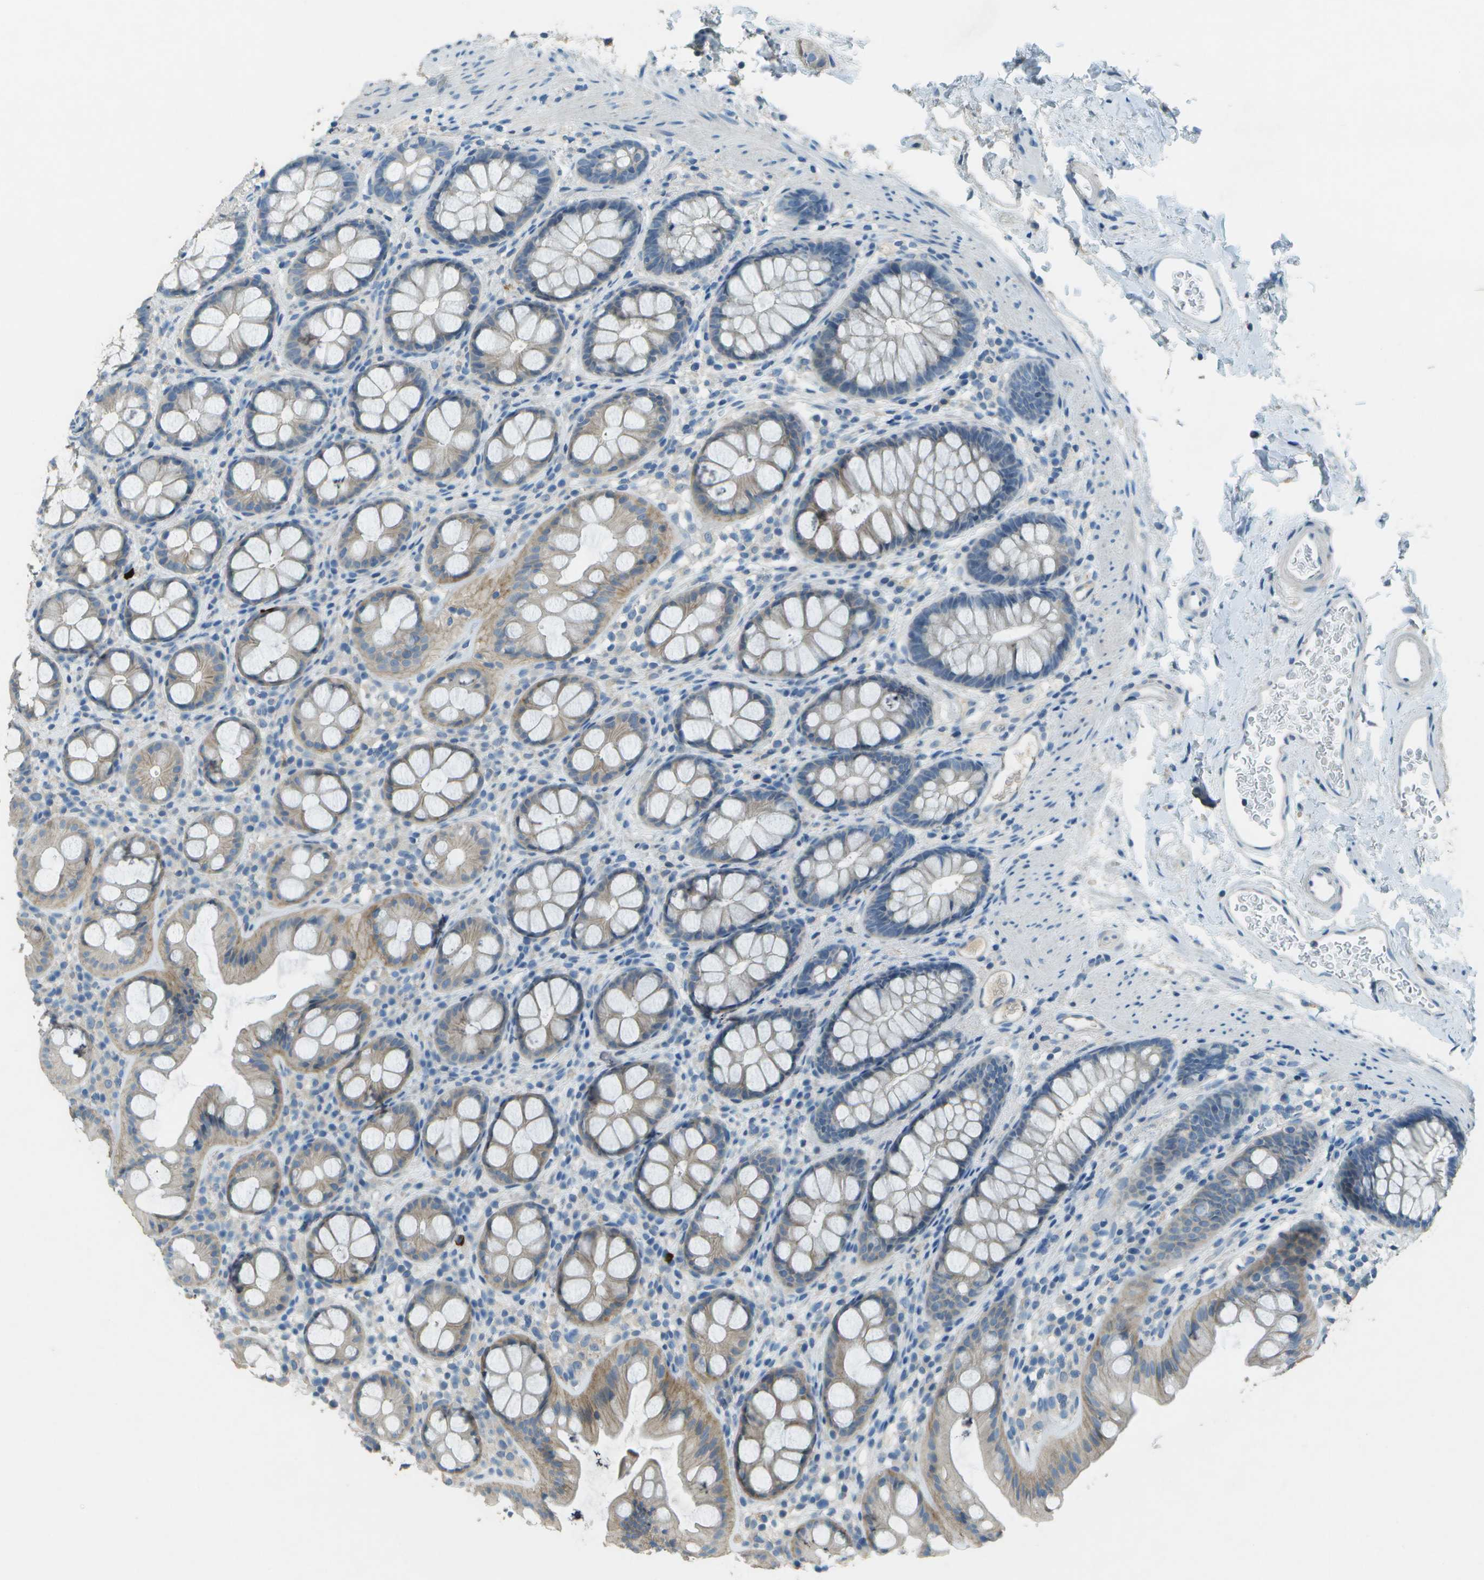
{"staining": {"intensity": "moderate", "quantity": "25%-75%", "location": "cytoplasmic/membranous"}, "tissue": "rectum", "cell_type": "Glandular cells", "image_type": "normal", "snomed": [{"axis": "morphology", "description": "Normal tissue, NOS"}, {"axis": "topography", "description": "Rectum"}], "caption": "Glandular cells demonstrate medium levels of moderate cytoplasmic/membranous staining in about 25%-75% of cells in normal rectum.", "gene": "LGI2", "patient": {"sex": "female", "age": 65}}